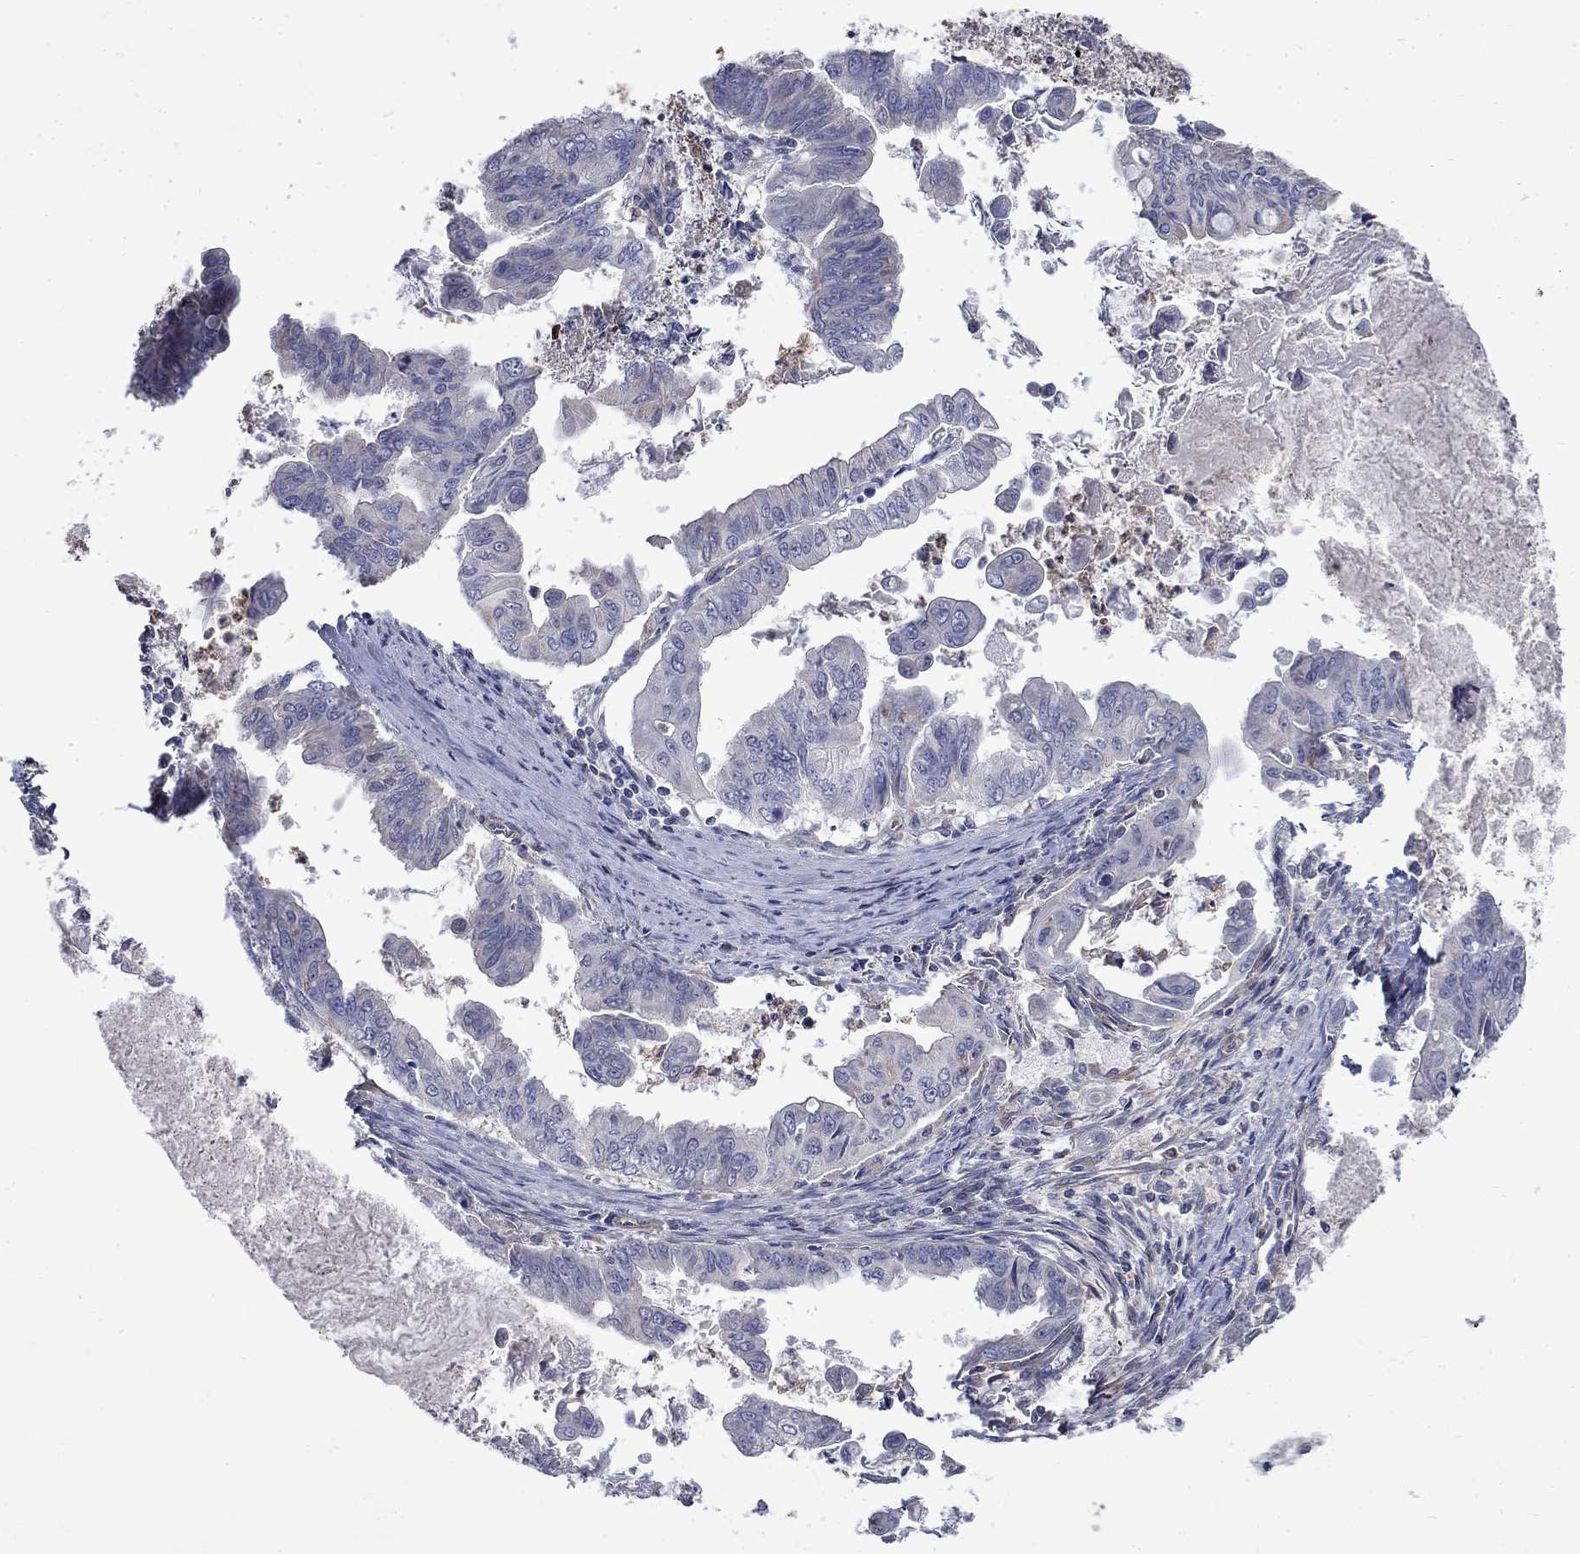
{"staining": {"intensity": "negative", "quantity": "none", "location": "none"}, "tissue": "stomach cancer", "cell_type": "Tumor cells", "image_type": "cancer", "snomed": [{"axis": "morphology", "description": "Adenocarcinoma, NOS"}, {"axis": "topography", "description": "Stomach, upper"}], "caption": "Tumor cells are negative for brown protein staining in stomach adenocarcinoma.", "gene": "CAMKK2", "patient": {"sex": "male", "age": 80}}